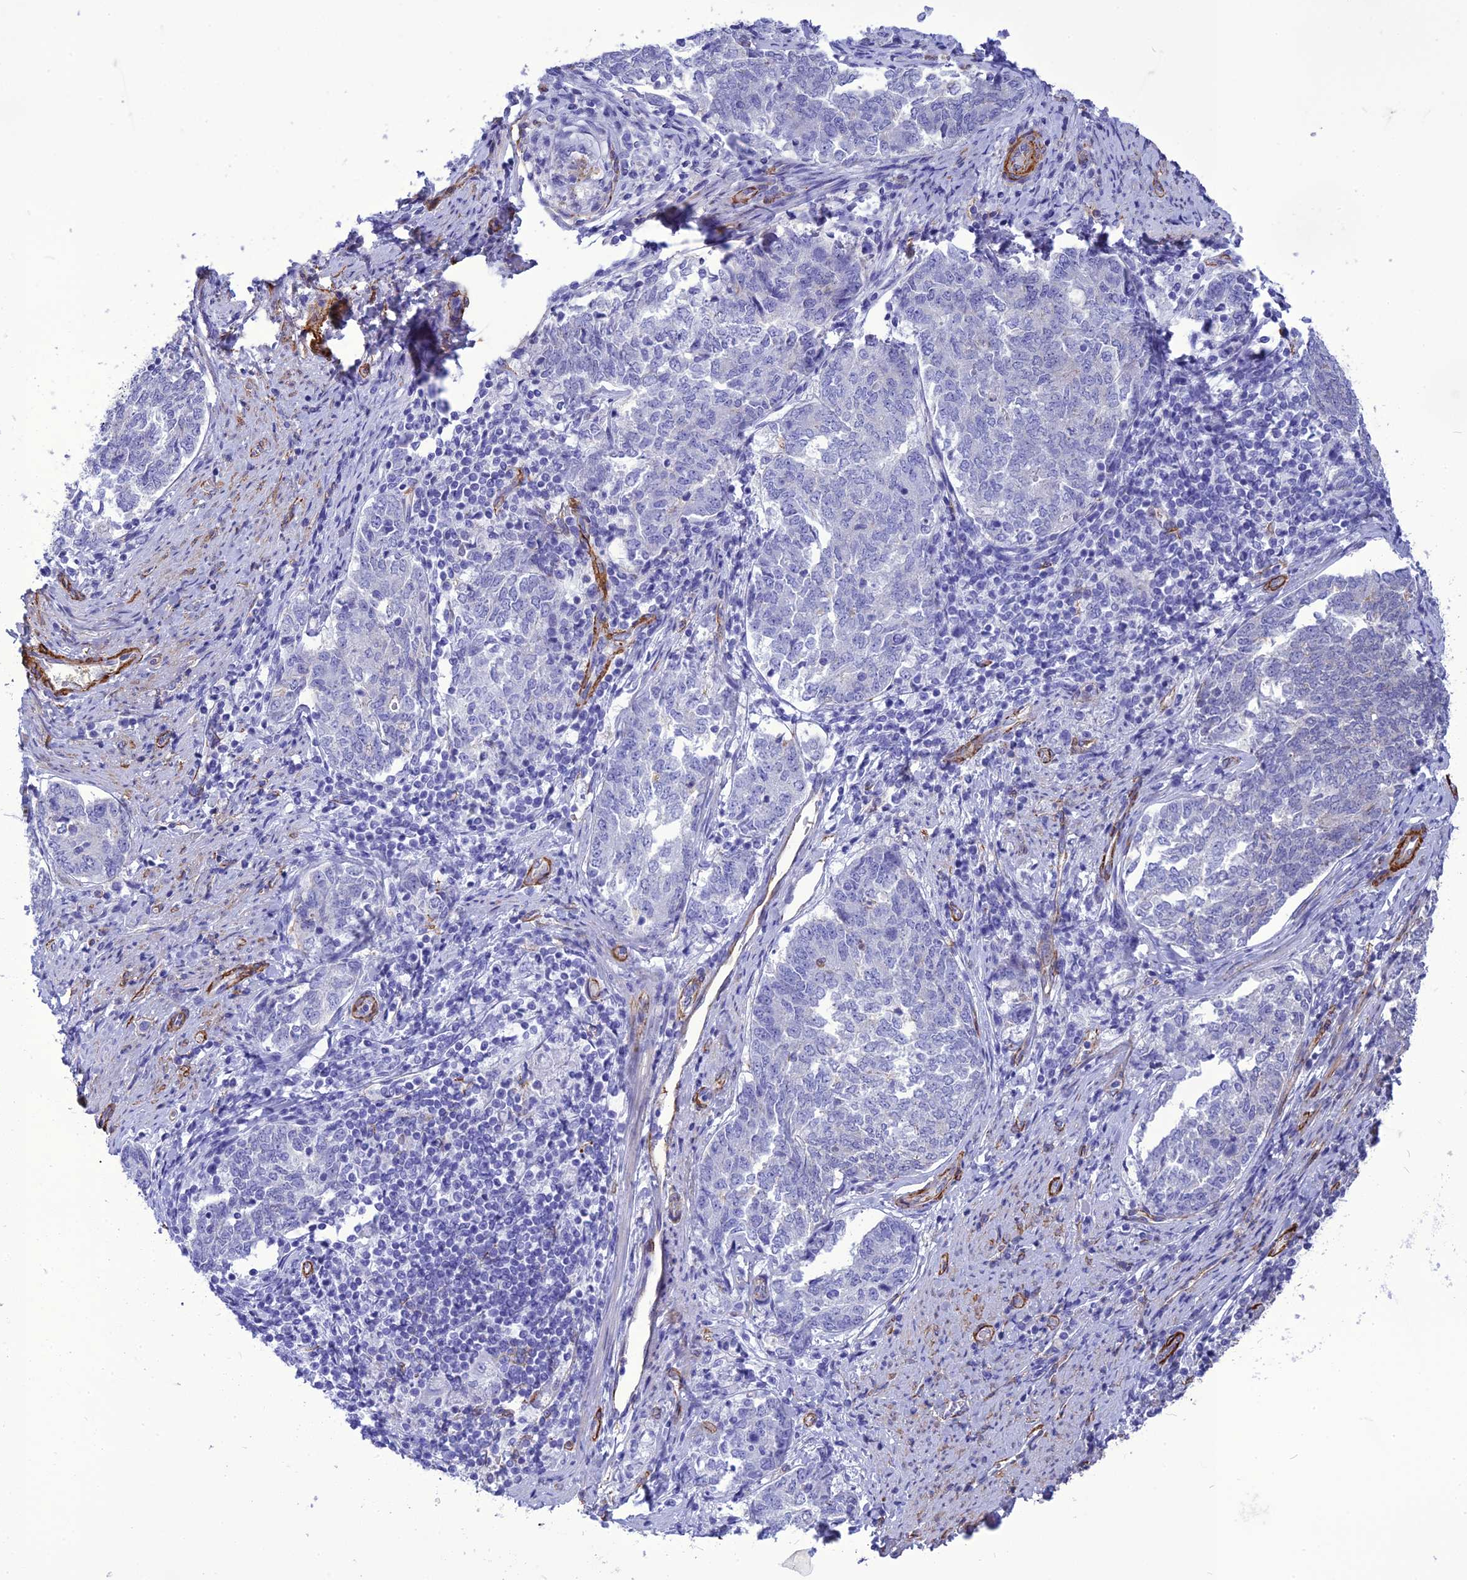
{"staining": {"intensity": "negative", "quantity": "none", "location": "none"}, "tissue": "endometrial cancer", "cell_type": "Tumor cells", "image_type": "cancer", "snomed": [{"axis": "morphology", "description": "Adenocarcinoma, NOS"}, {"axis": "topography", "description": "Endometrium"}], "caption": "Histopathology image shows no protein staining in tumor cells of endometrial cancer tissue.", "gene": "NKD1", "patient": {"sex": "female", "age": 80}}